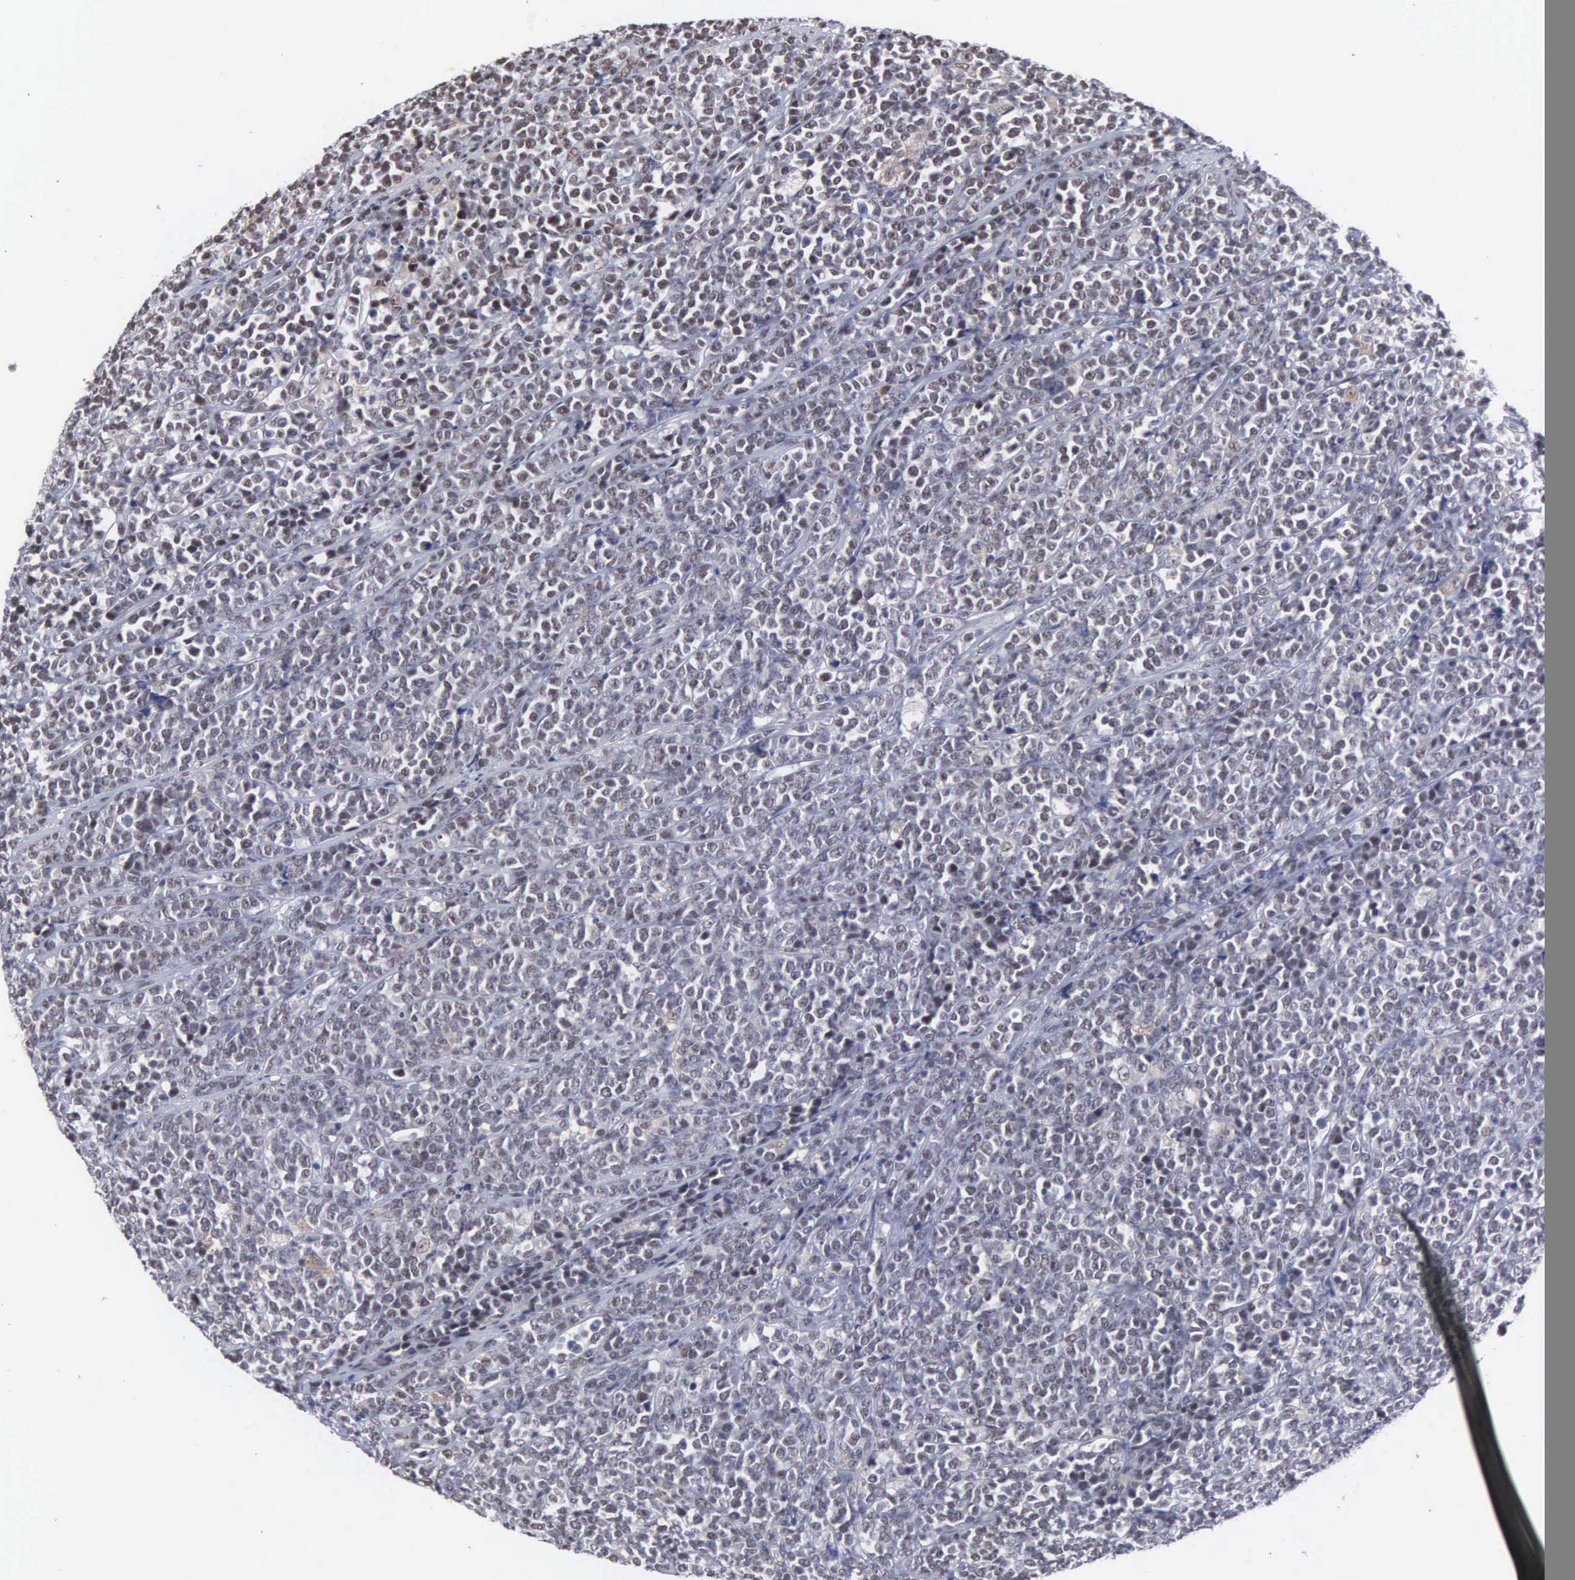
{"staining": {"intensity": "negative", "quantity": "none", "location": "none"}, "tissue": "lymphoma", "cell_type": "Tumor cells", "image_type": "cancer", "snomed": [{"axis": "morphology", "description": "Malignant lymphoma, non-Hodgkin's type, High grade"}, {"axis": "topography", "description": "Small intestine"}, {"axis": "topography", "description": "Colon"}], "caption": "This is an IHC micrograph of human malignant lymphoma, non-Hodgkin's type (high-grade). There is no staining in tumor cells.", "gene": "KIAA0586", "patient": {"sex": "male", "age": 8}}